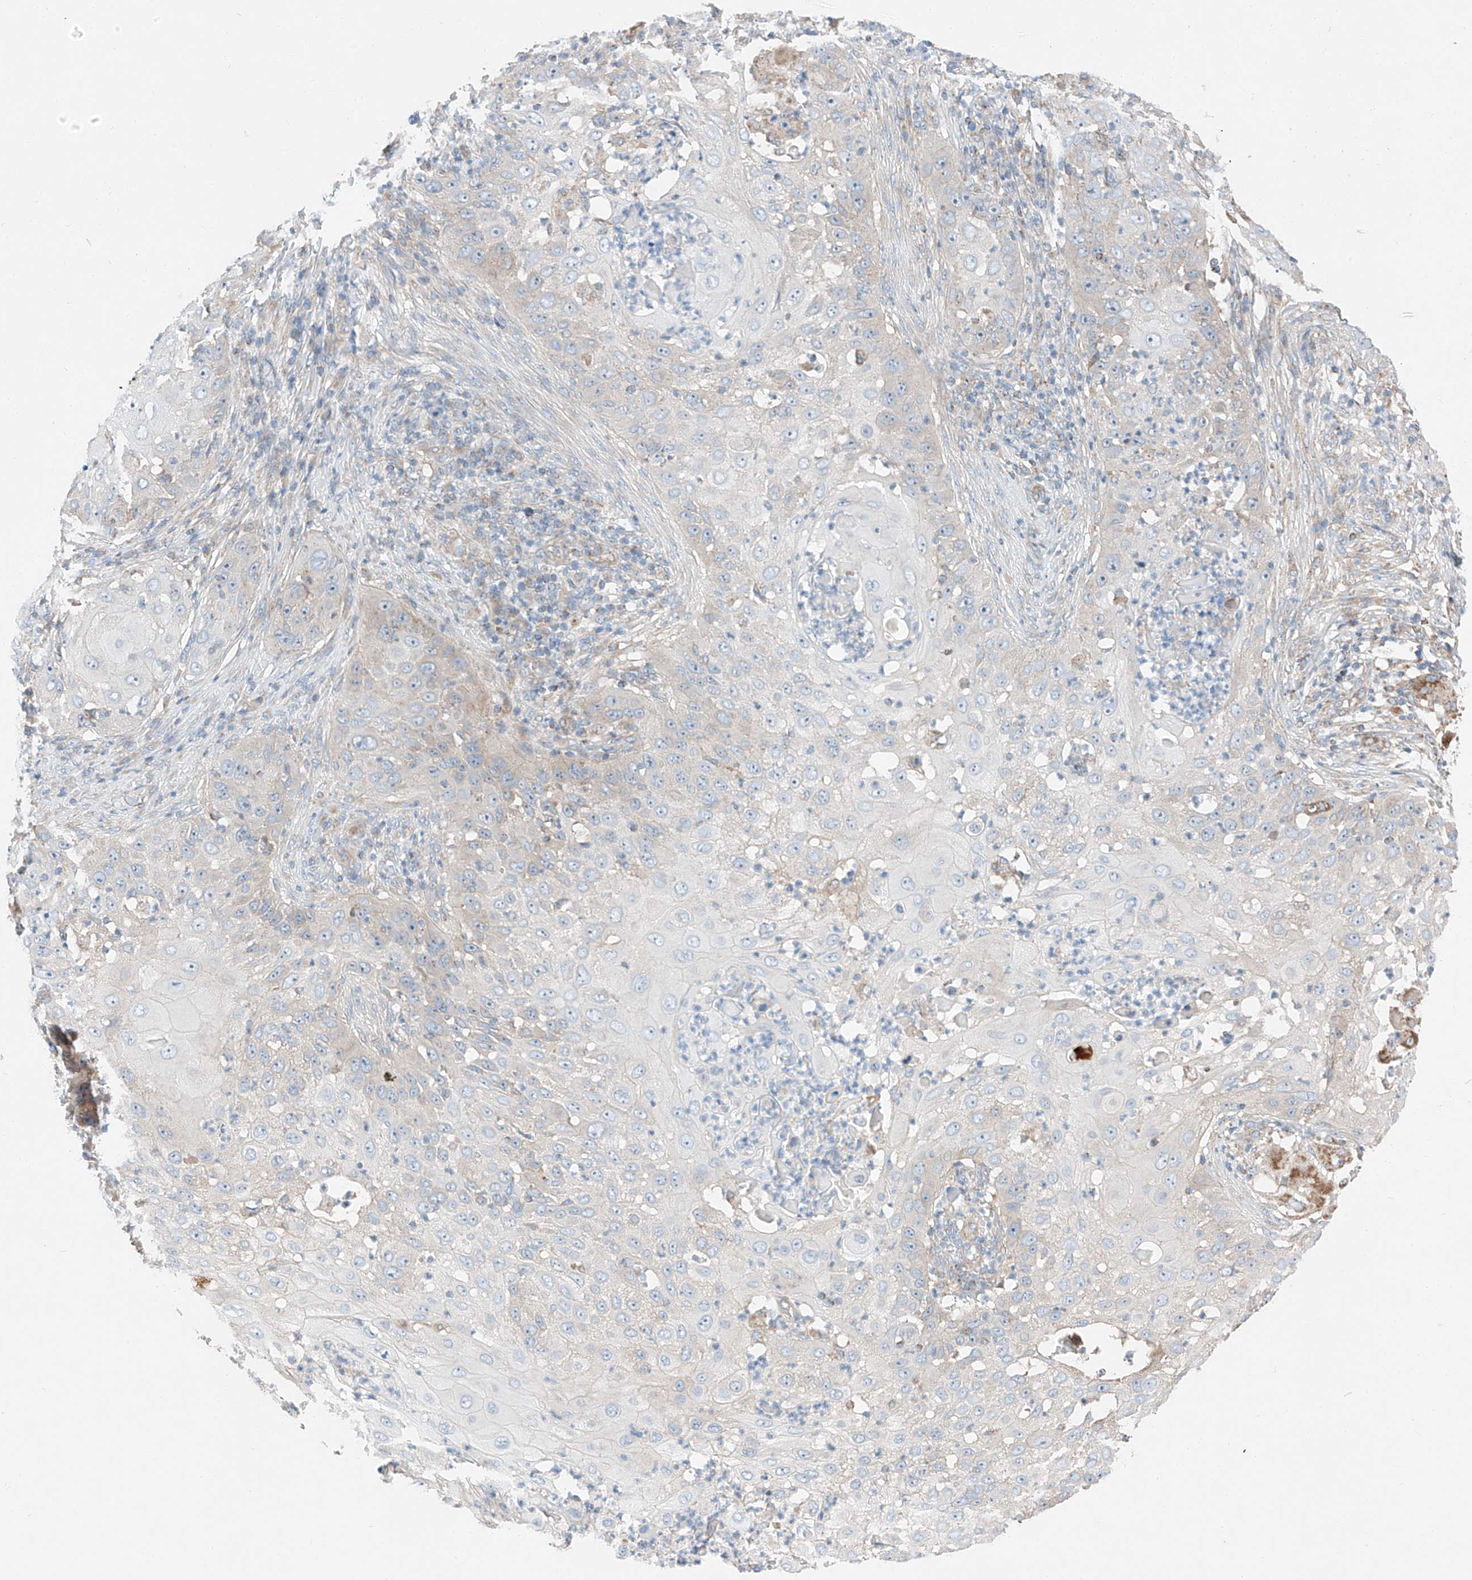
{"staining": {"intensity": "negative", "quantity": "none", "location": "none"}, "tissue": "skin cancer", "cell_type": "Tumor cells", "image_type": "cancer", "snomed": [{"axis": "morphology", "description": "Squamous cell carcinoma, NOS"}, {"axis": "topography", "description": "Skin"}], "caption": "Photomicrograph shows no significant protein staining in tumor cells of skin cancer (squamous cell carcinoma).", "gene": "RUSC1", "patient": {"sex": "female", "age": 44}}